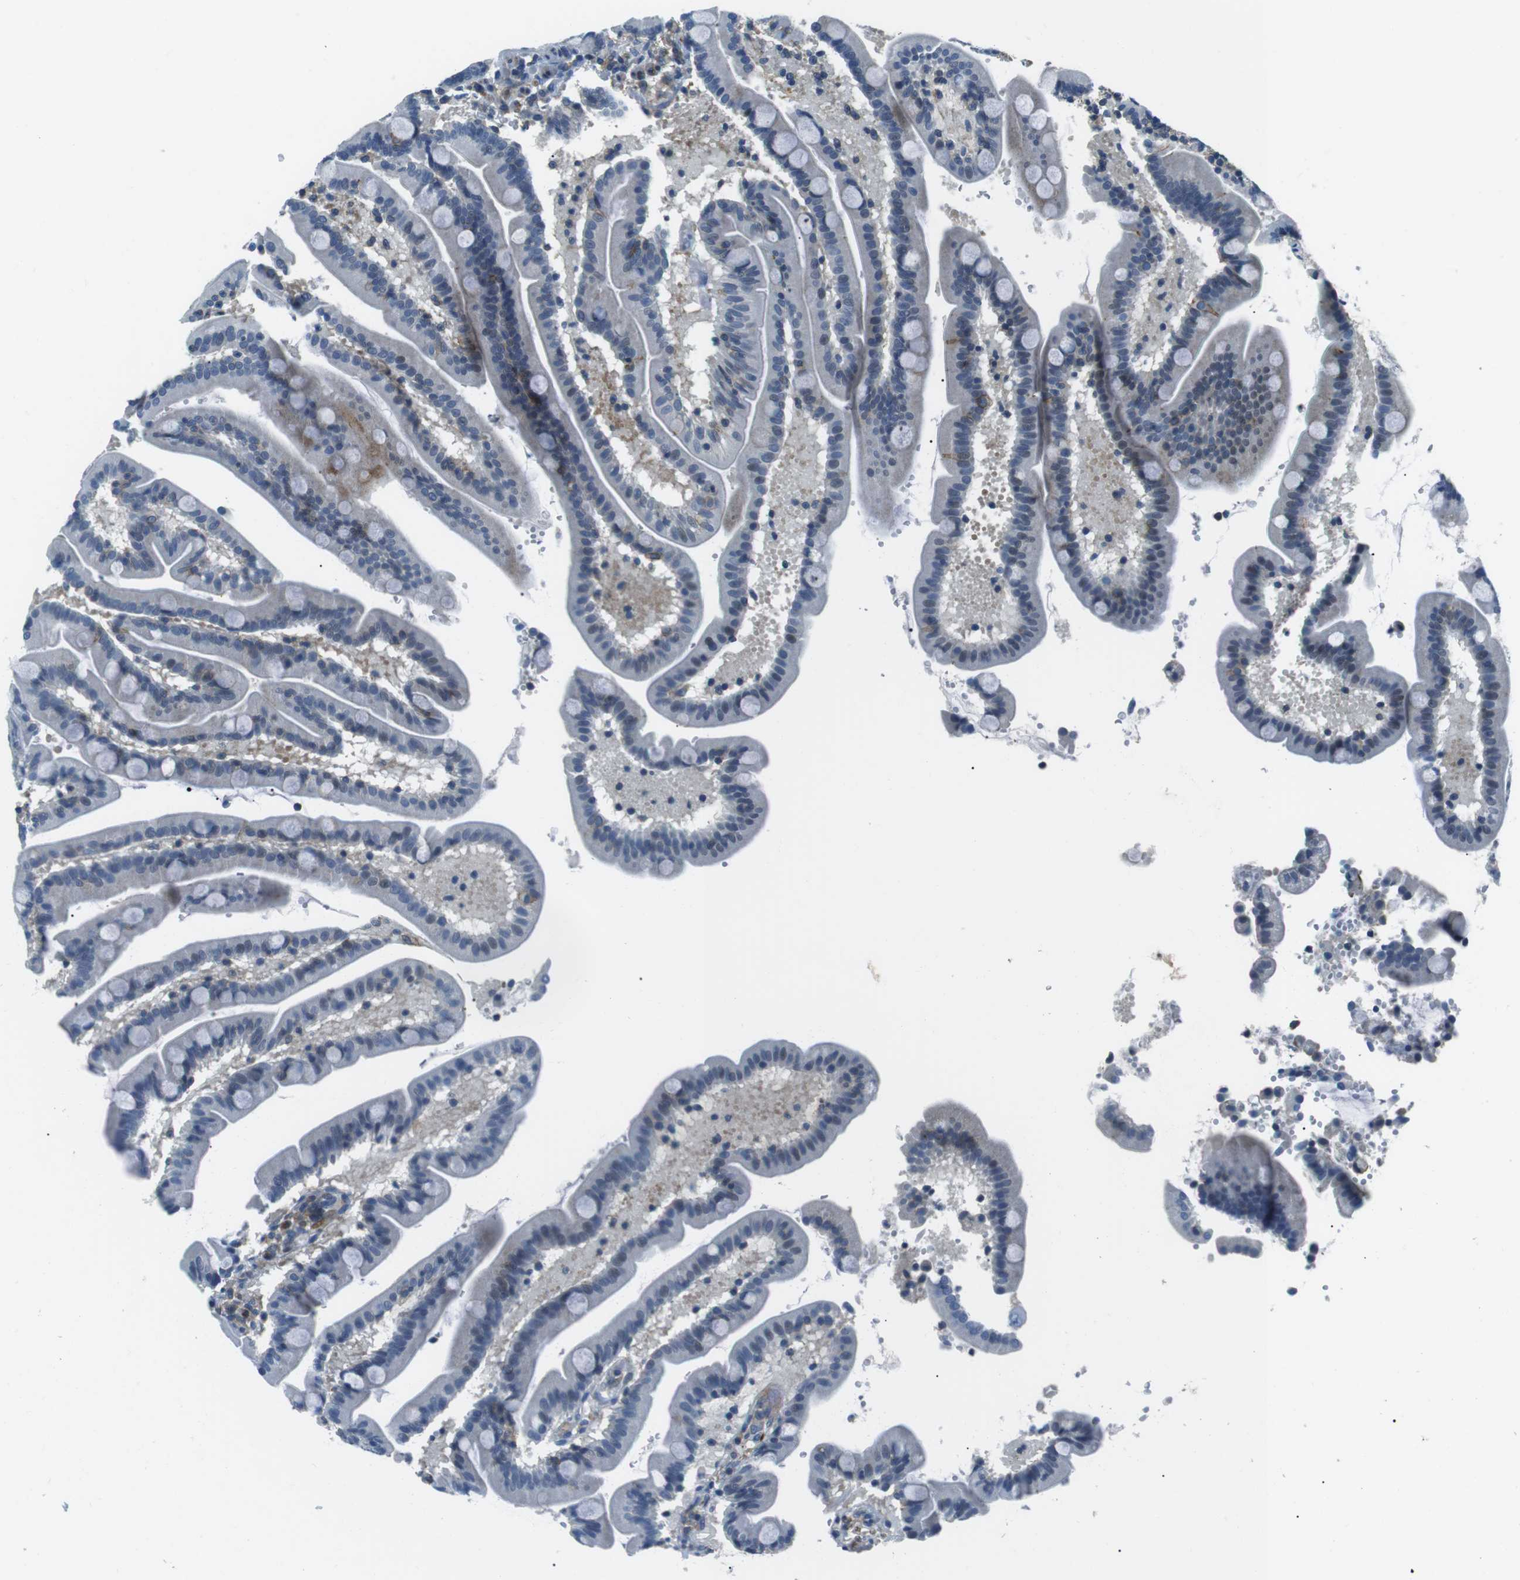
{"staining": {"intensity": "negative", "quantity": "none", "location": "none"}, "tissue": "duodenum", "cell_type": "Glandular cells", "image_type": "normal", "snomed": [{"axis": "morphology", "description": "Normal tissue, NOS"}, {"axis": "topography", "description": "Duodenum"}], "caption": "A high-resolution photomicrograph shows IHC staining of normal duodenum, which exhibits no significant staining in glandular cells. (DAB immunohistochemistry (IHC) visualized using brightfield microscopy, high magnification).", "gene": "ARVCF", "patient": {"sex": "male", "age": 54}}